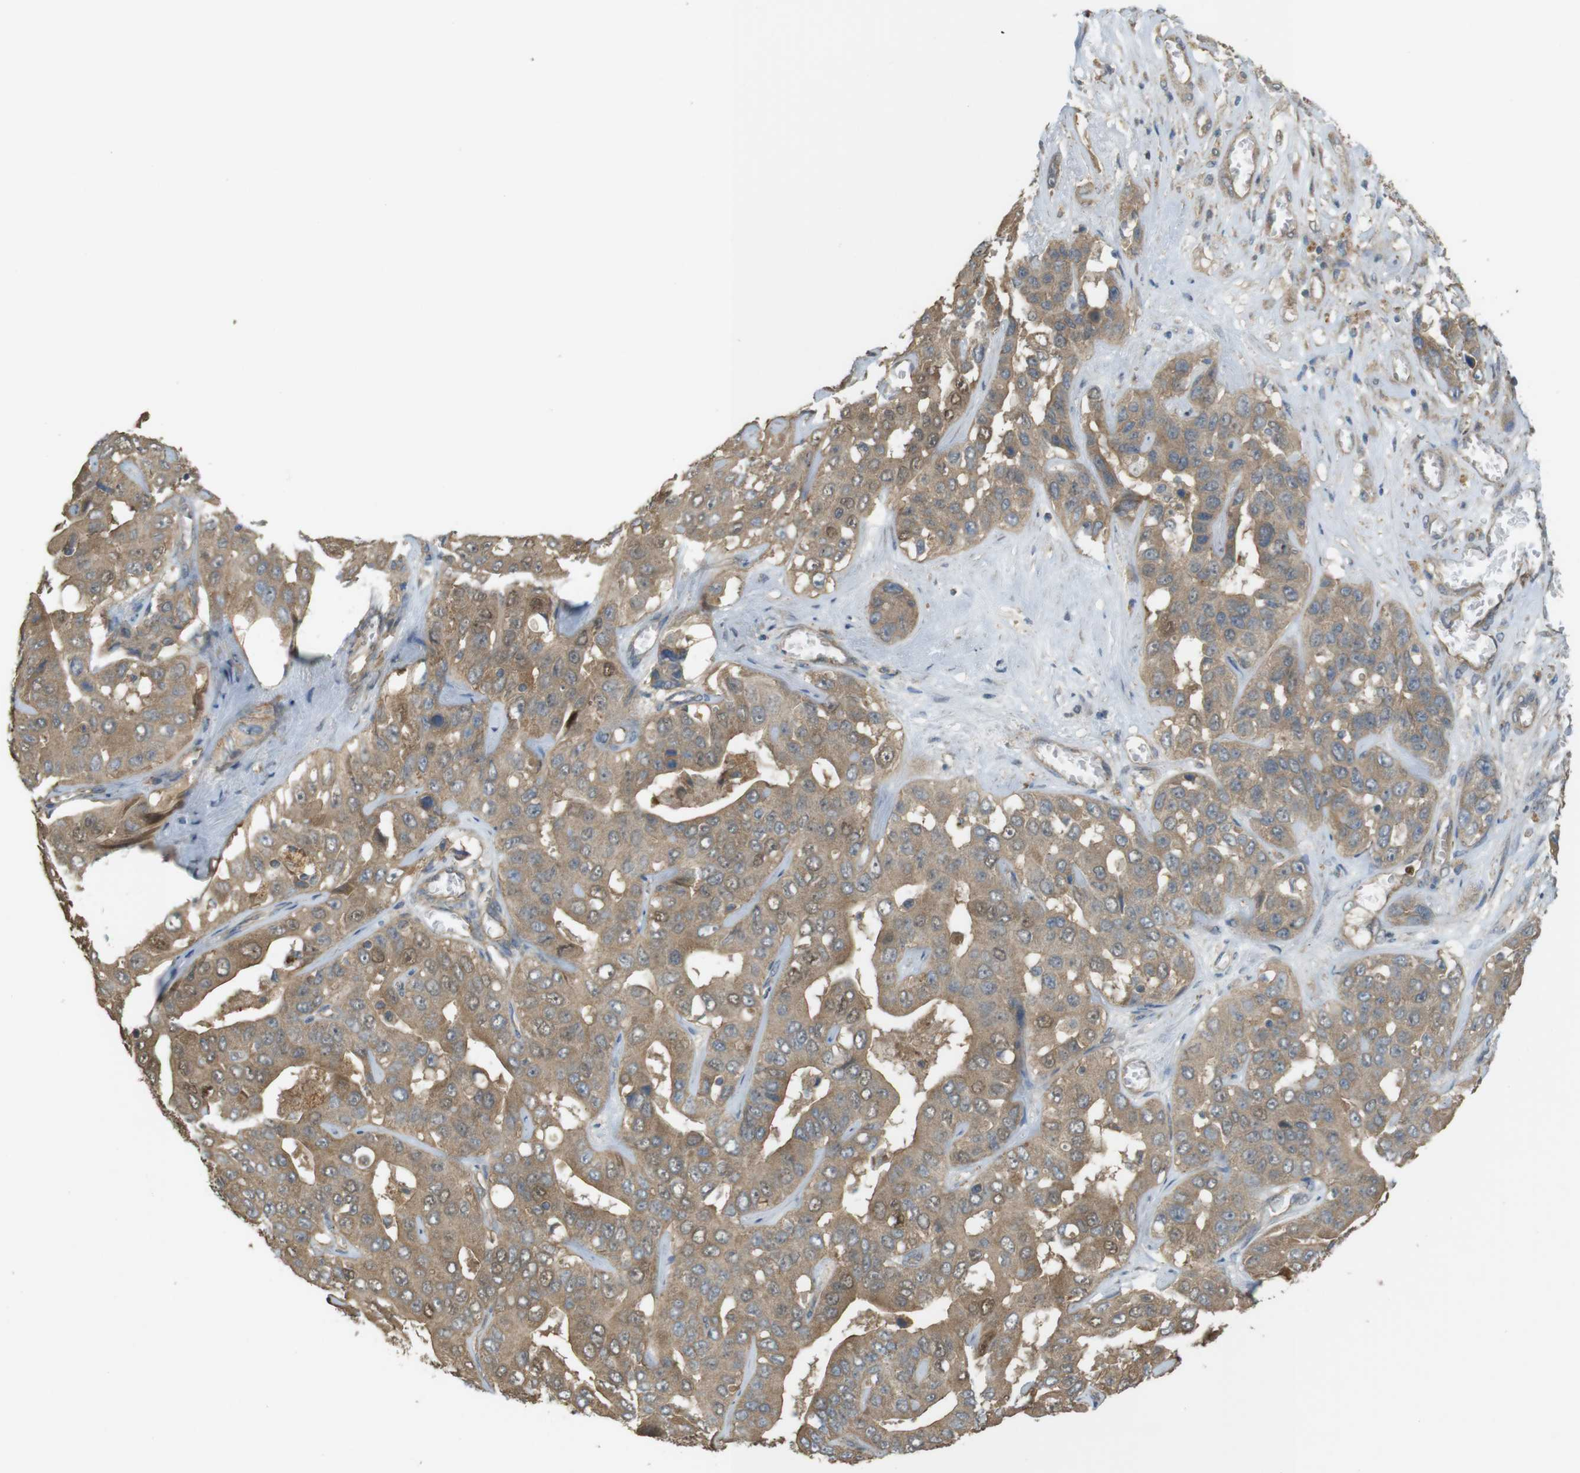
{"staining": {"intensity": "moderate", "quantity": ">75%", "location": "cytoplasmic/membranous"}, "tissue": "liver cancer", "cell_type": "Tumor cells", "image_type": "cancer", "snomed": [{"axis": "morphology", "description": "Cholangiocarcinoma"}, {"axis": "topography", "description": "Liver"}], "caption": "Protein analysis of liver cancer tissue reveals moderate cytoplasmic/membranous positivity in about >75% of tumor cells.", "gene": "ZDHHC20", "patient": {"sex": "female", "age": 52}}